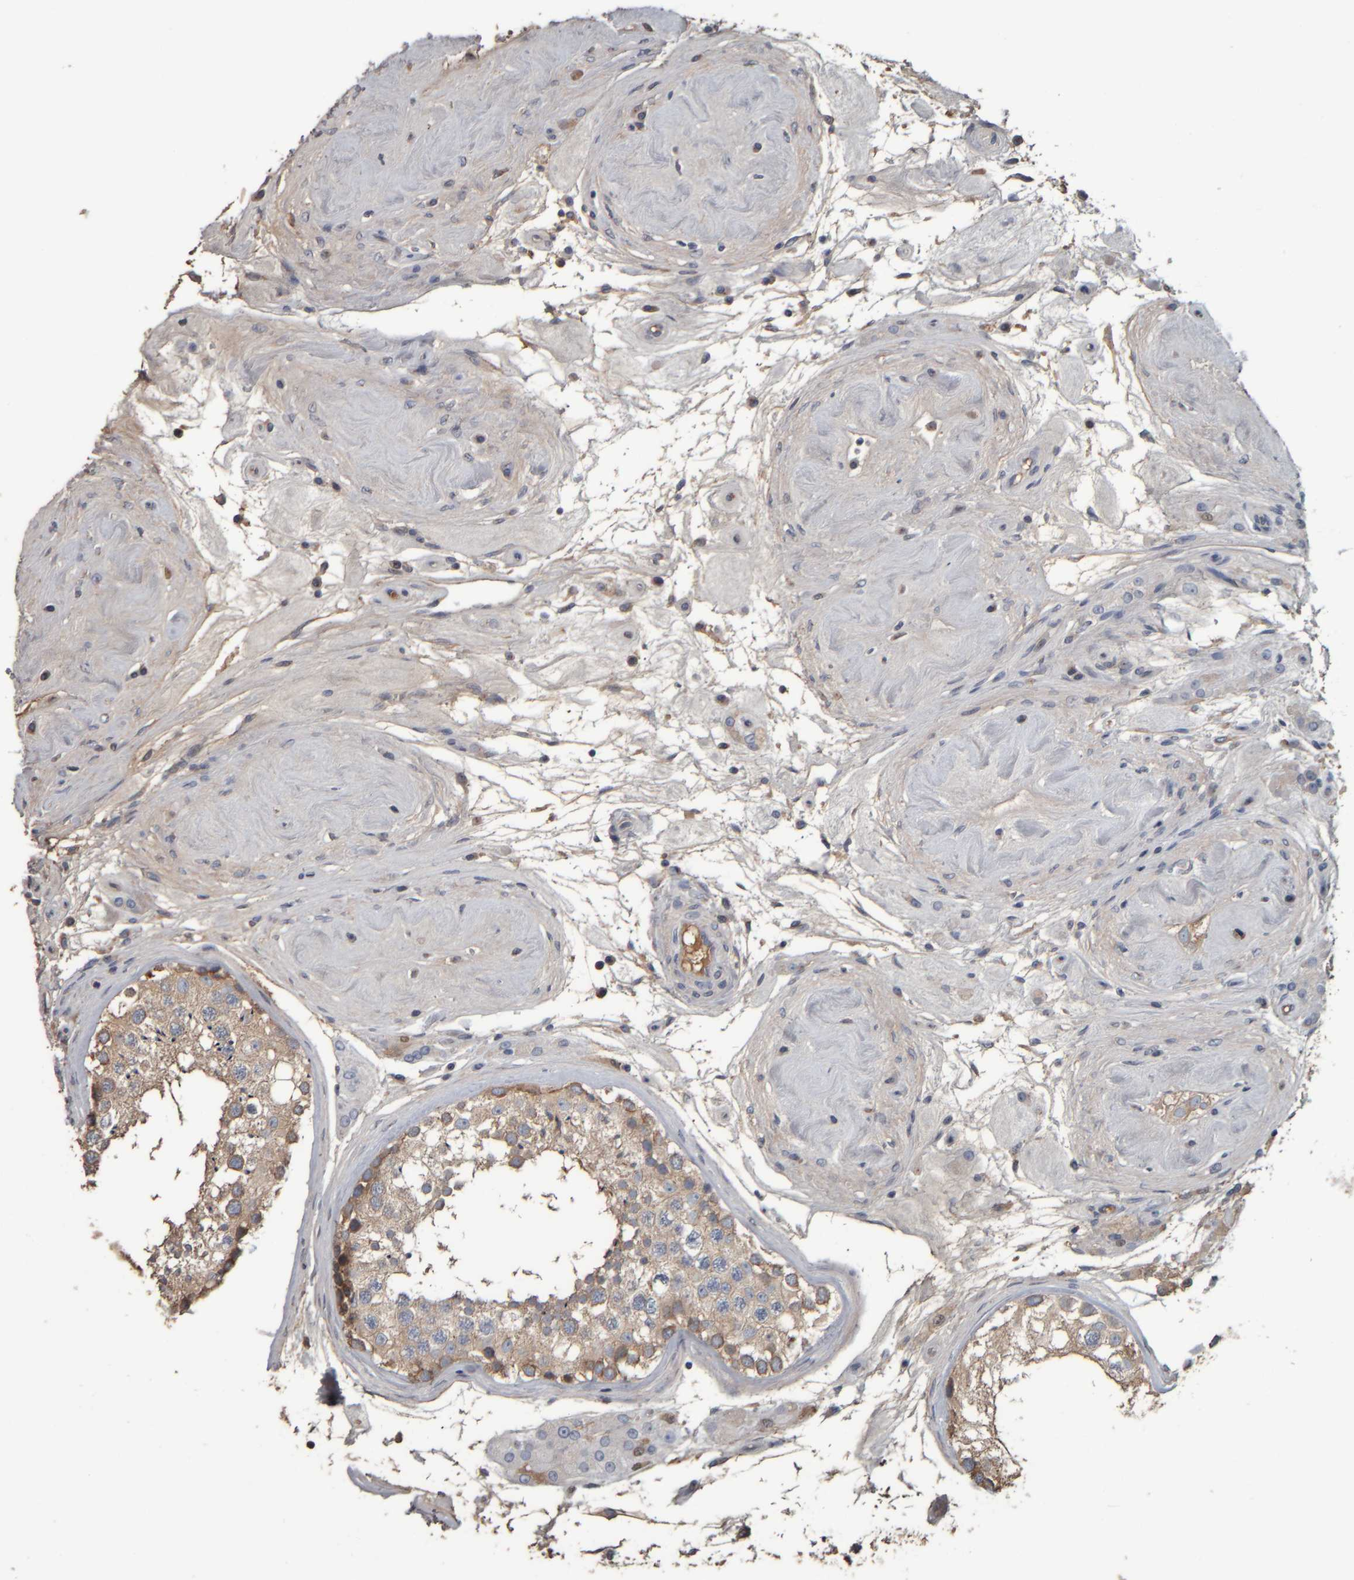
{"staining": {"intensity": "weak", "quantity": "25%-75%", "location": "cytoplasmic/membranous"}, "tissue": "testis", "cell_type": "Cells in seminiferous ducts", "image_type": "normal", "snomed": [{"axis": "morphology", "description": "Normal tissue, NOS"}, {"axis": "topography", "description": "Testis"}], "caption": "The image shows a brown stain indicating the presence of a protein in the cytoplasmic/membranous of cells in seminiferous ducts in testis. (DAB (3,3'-diaminobenzidine) = brown stain, brightfield microscopy at high magnification).", "gene": "CAVIN4", "patient": {"sex": "male", "age": 46}}